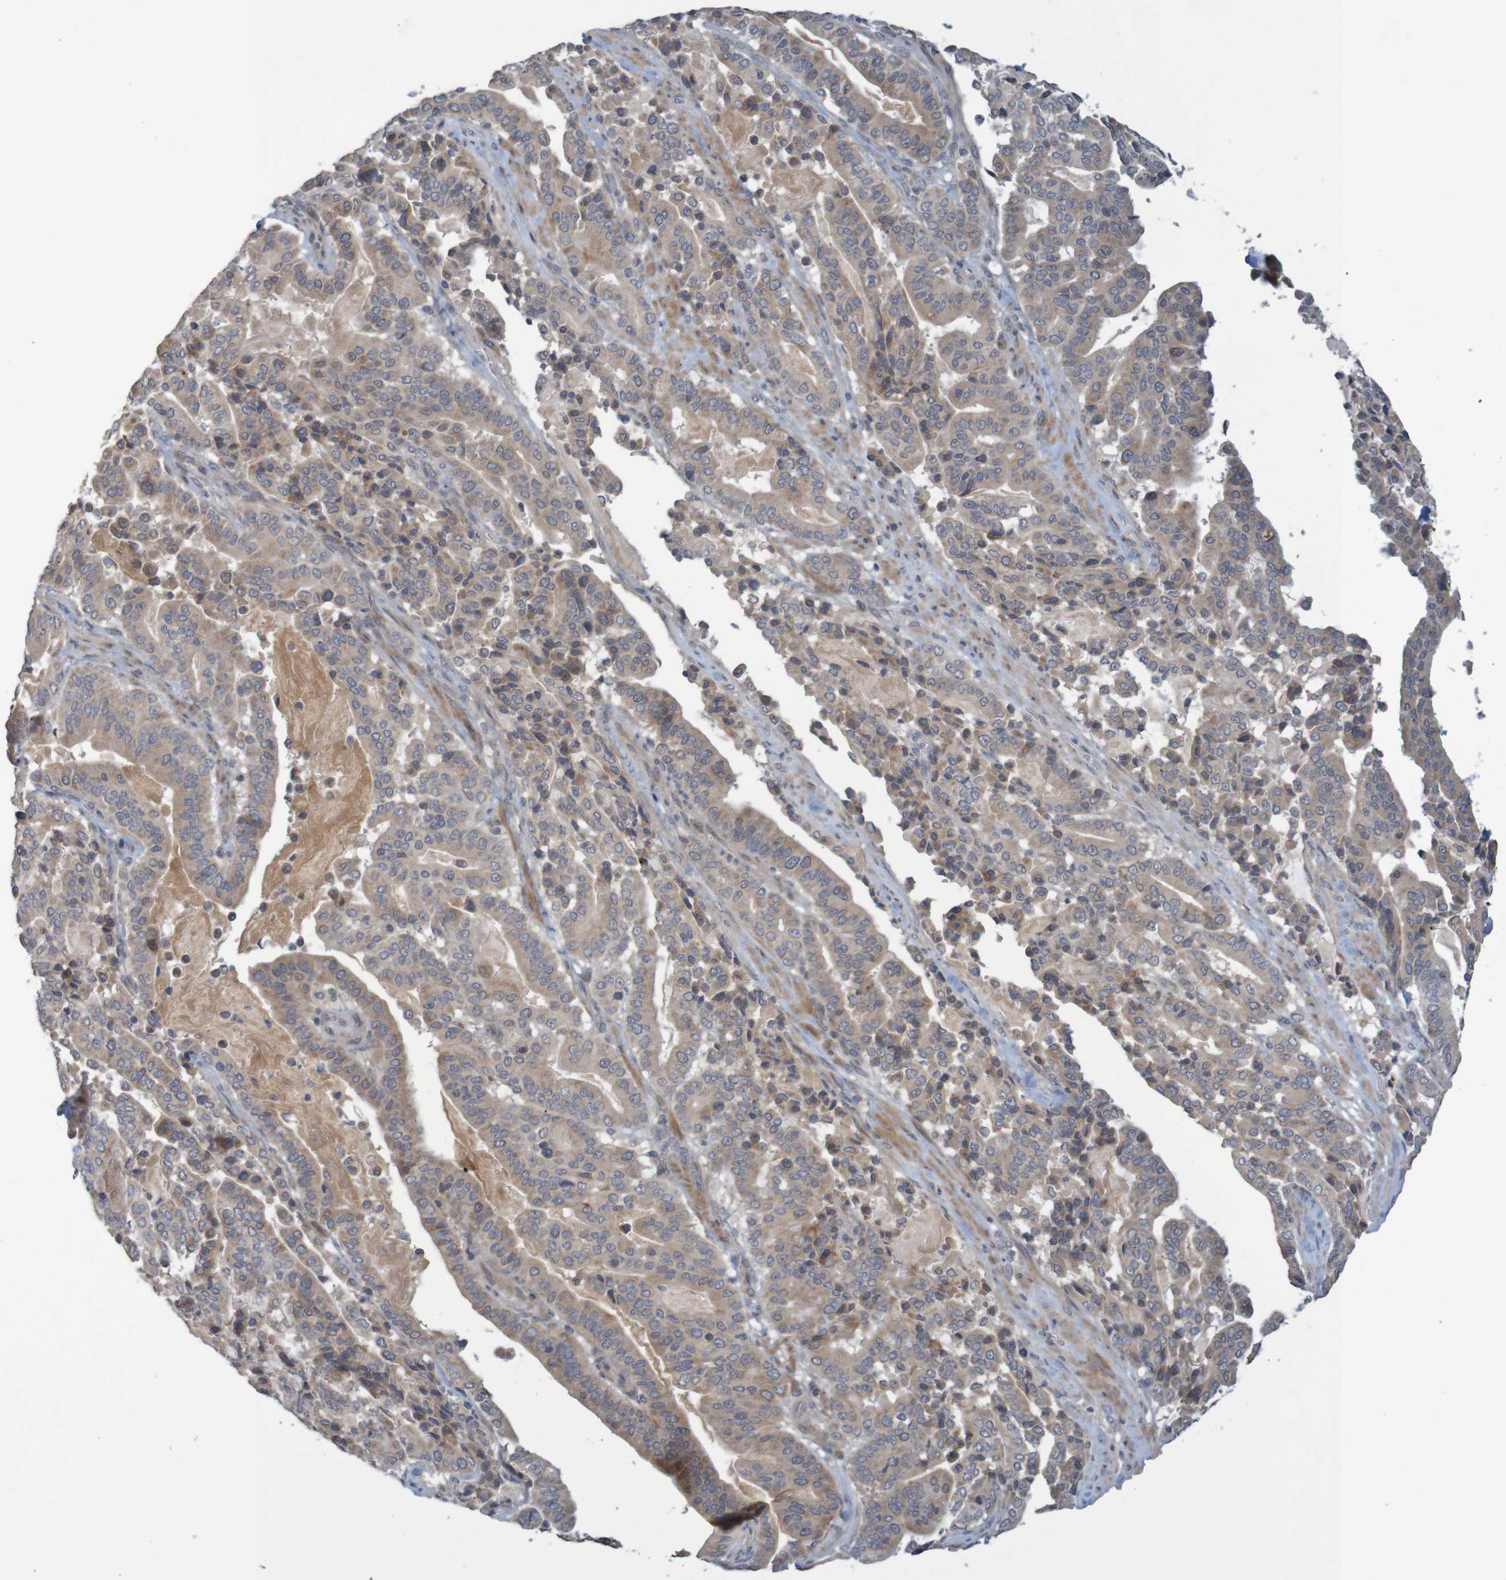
{"staining": {"intensity": "weak", "quantity": ">75%", "location": "cytoplasmic/membranous"}, "tissue": "pancreatic cancer", "cell_type": "Tumor cells", "image_type": "cancer", "snomed": [{"axis": "morphology", "description": "Adenocarcinoma, NOS"}, {"axis": "topography", "description": "Pancreas"}], "caption": "IHC image of pancreatic cancer stained for a protein (brown), which displays low levels of weak cytoplasmic/membranous expression in approximately >75% of tumor cells.", "gene": "ANKK1", "patient": {"sex": "male", "age": 63}}